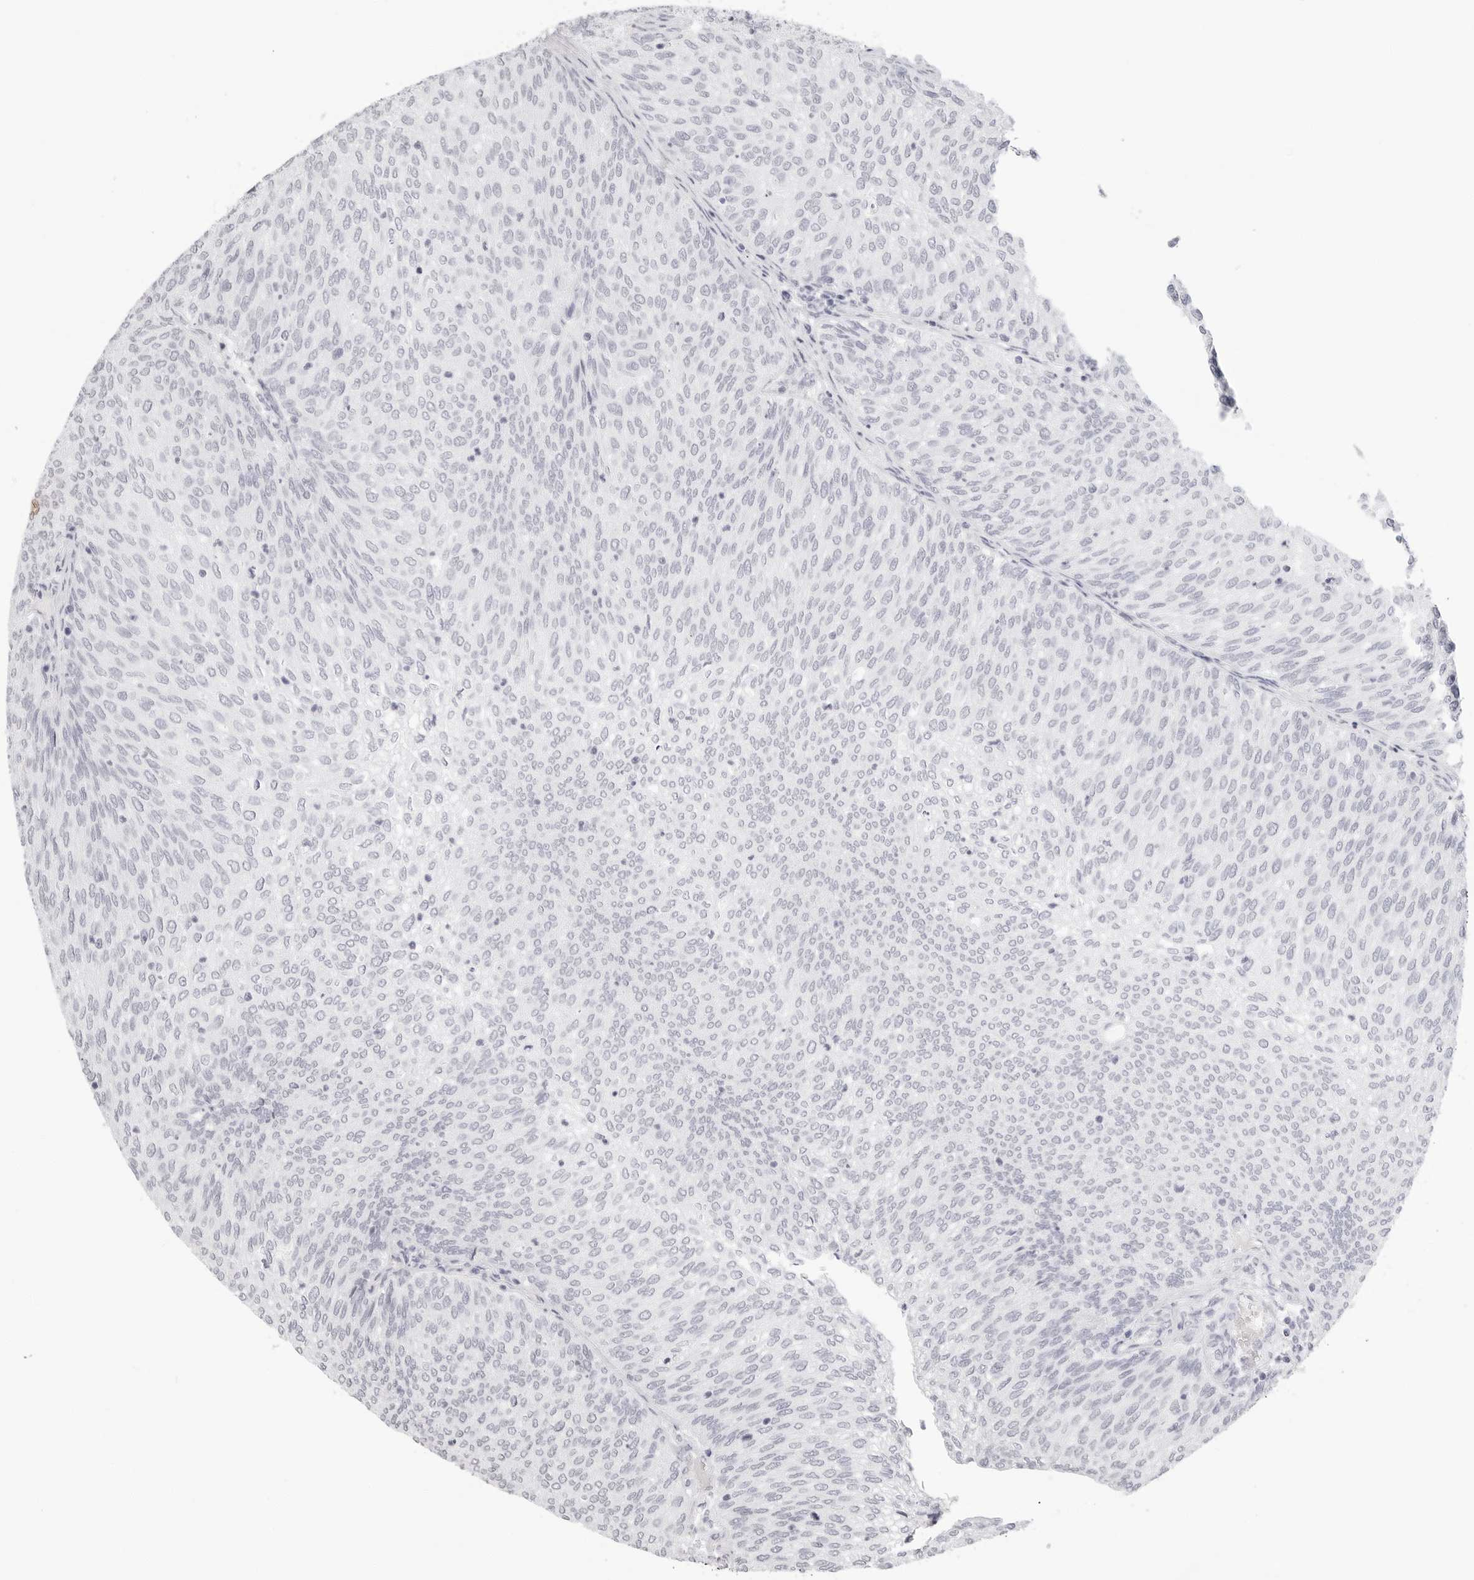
{"staining": {"intensity": "negative", "quantity": "none", "location": "none"}, "tissue": "urothelial cancer", "cell_type": "Tumor cells", "image_type": "cancer", "snomed": [{"axis": "morphology", "description": "Urothelial carcinoma, Low grade"}, {"axis": "topography", "description": "Urinary bladder"}], "caption": "Immunohistochemistry (IHC) photomicrograph of neoplastic tissue: human urothelial carcinoma (low-grade) stained with DAB displays no significant protein positivity in tumor cells. Nuclei are stained in blue.", "gene": "CST5", "patient": {"sex": "female", "age": 79}}